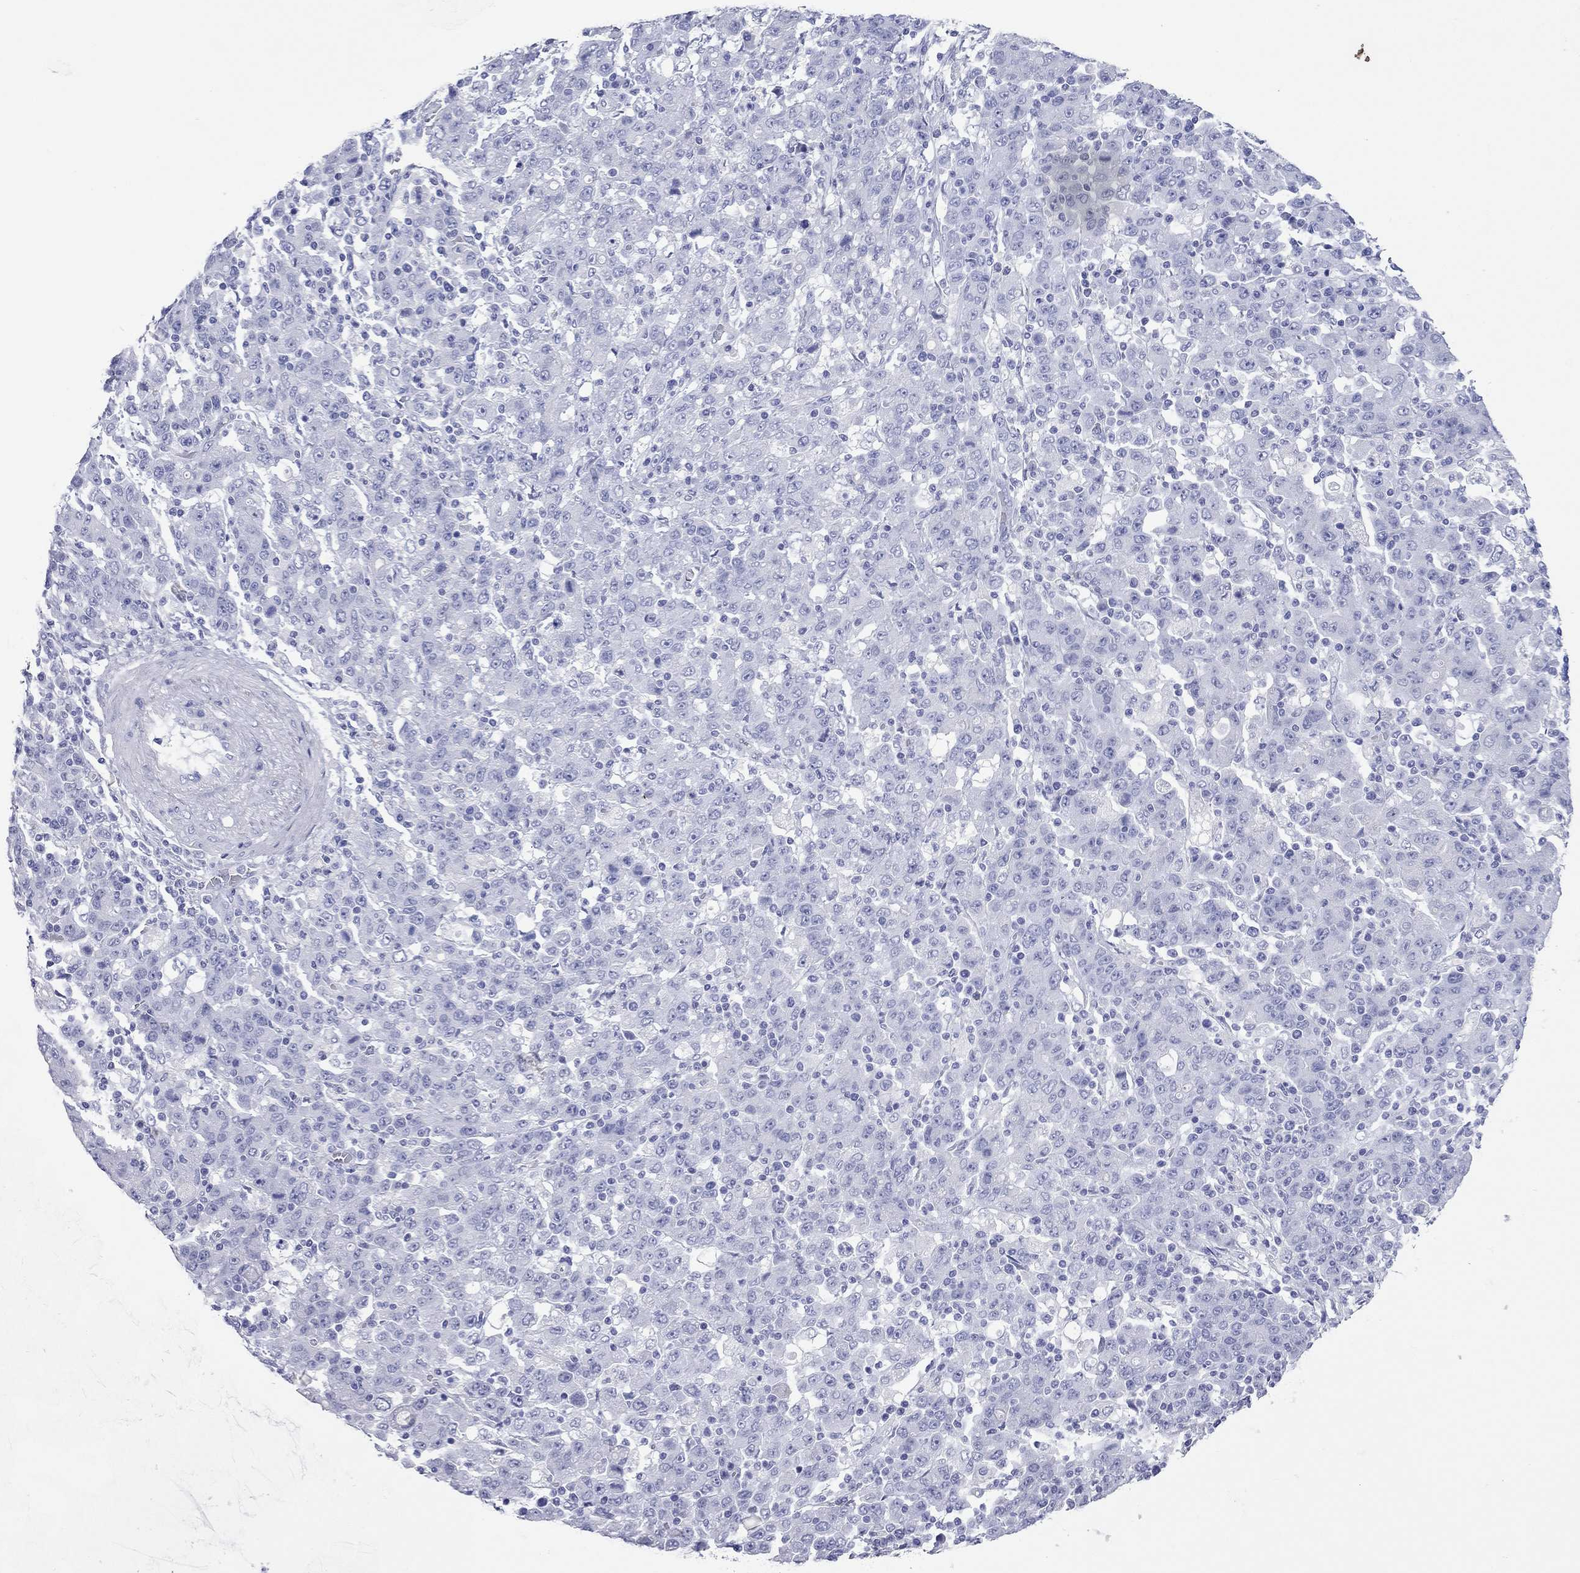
{"staining": {"intensity": "negative", "quantity": "none", "location": "none"}, "tissue": "stomach cancer", "cell_type": "Tumor cells", "image_type": "cancer", "snomed": [{"axis": "morphology", "description": "Adenocarcinoma, NOS"}, {"axis": "topography", "description": "Stomach, upper"}], "caption": "The immunohistochemistry (IHC) histopathology image has no significant staining in tumor cells of stomach cancer (adenocarcinoma) tissue.", "gene": "VSIG10", "patient": {"sex": "male", "age": 69}}